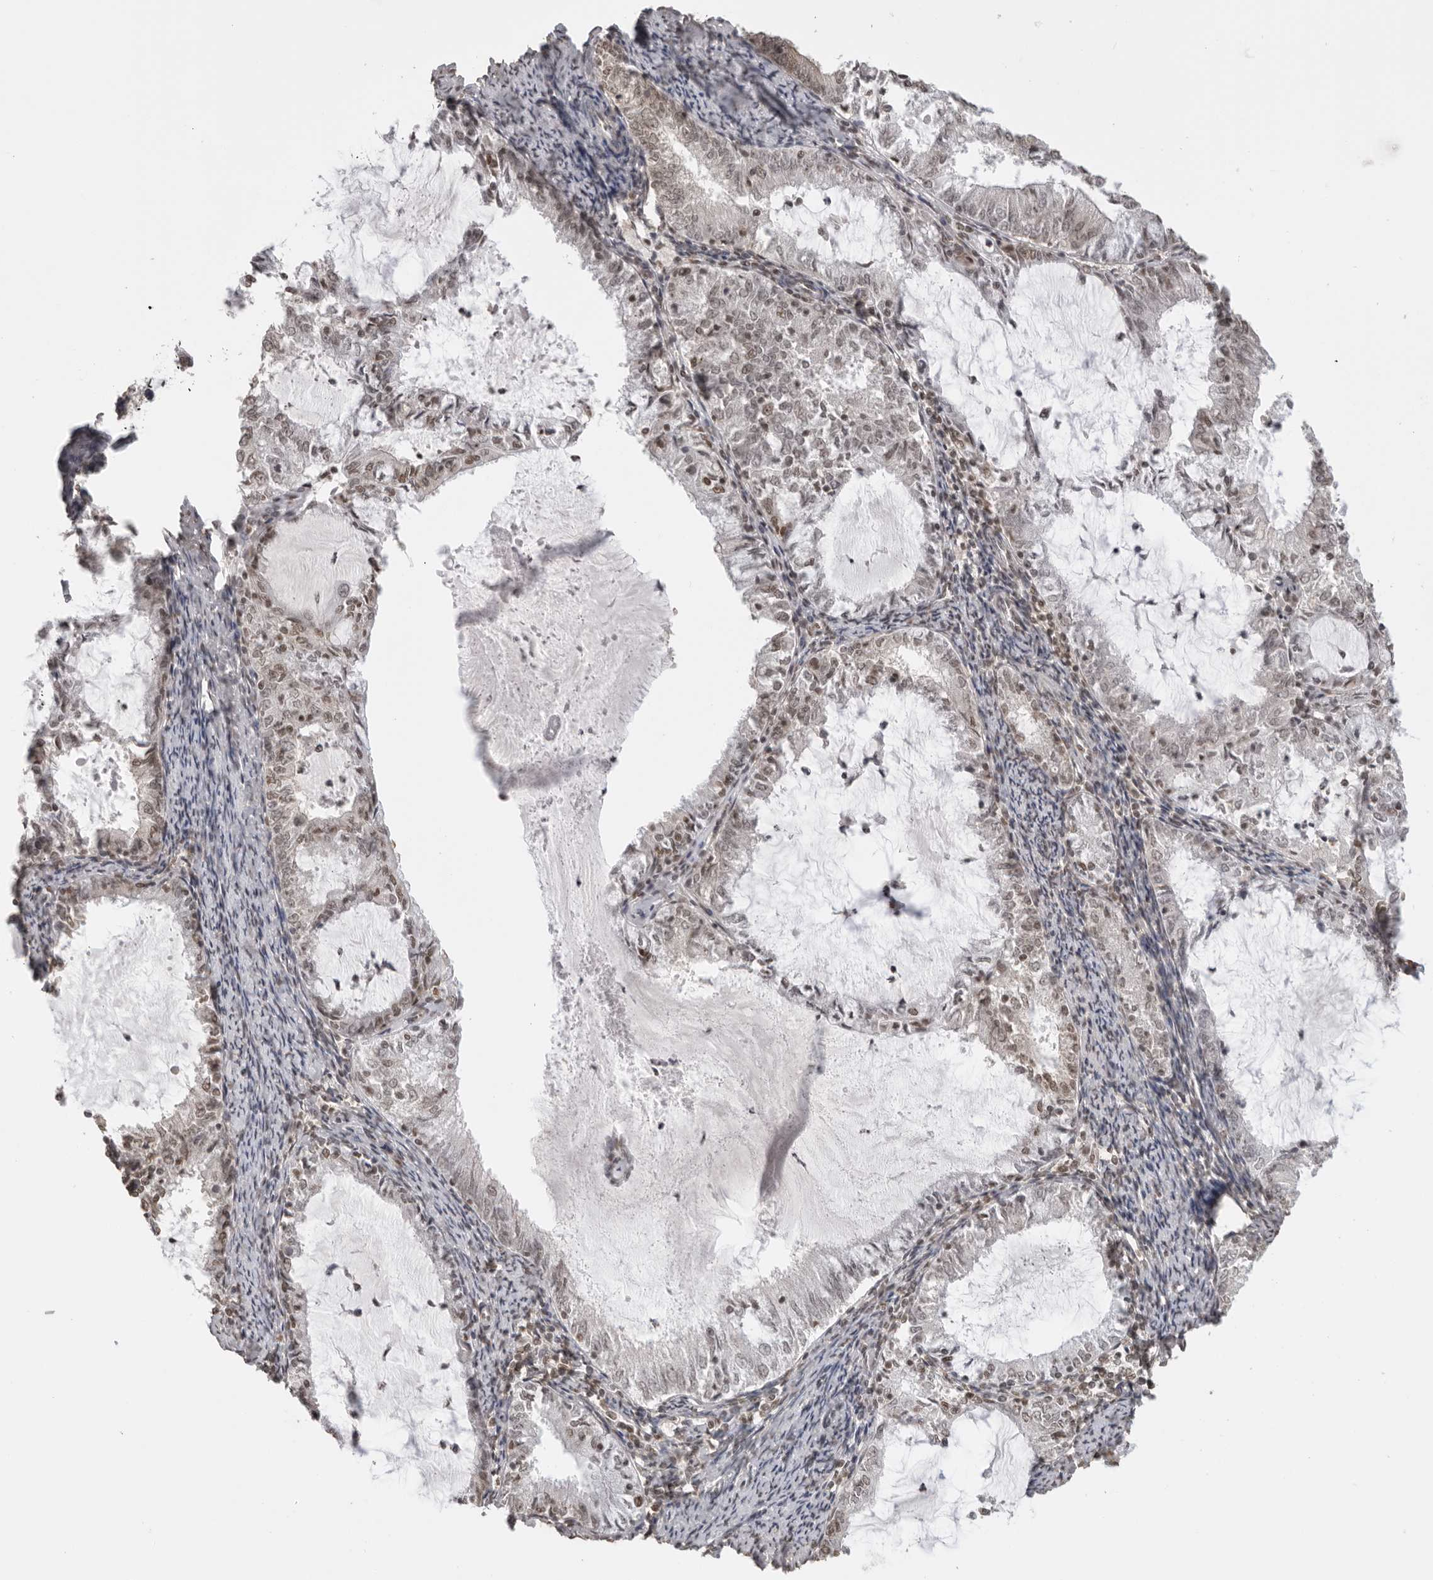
{"staining": {"intensity": "weak", "quantity": ">75%", "location": "nuclear"}, "tissue": "endometrial cancer", "cell_type": "Tumor cells", "image_type": "cancer", "snomed": [{"axis": "morphology", "description": "Adenocarcinoma, NOS"}, {"axis": "topography", "description": "Endometrium"}], "caption": "Immunohistochemistry (IHC) of human endometrial cancer (adenocarcinoma) reveals low levels of weak nuclear positivity in about >75% of tumor cells.", "gene": "RPA2", "patient": {"sex": "female", "age": 57}}